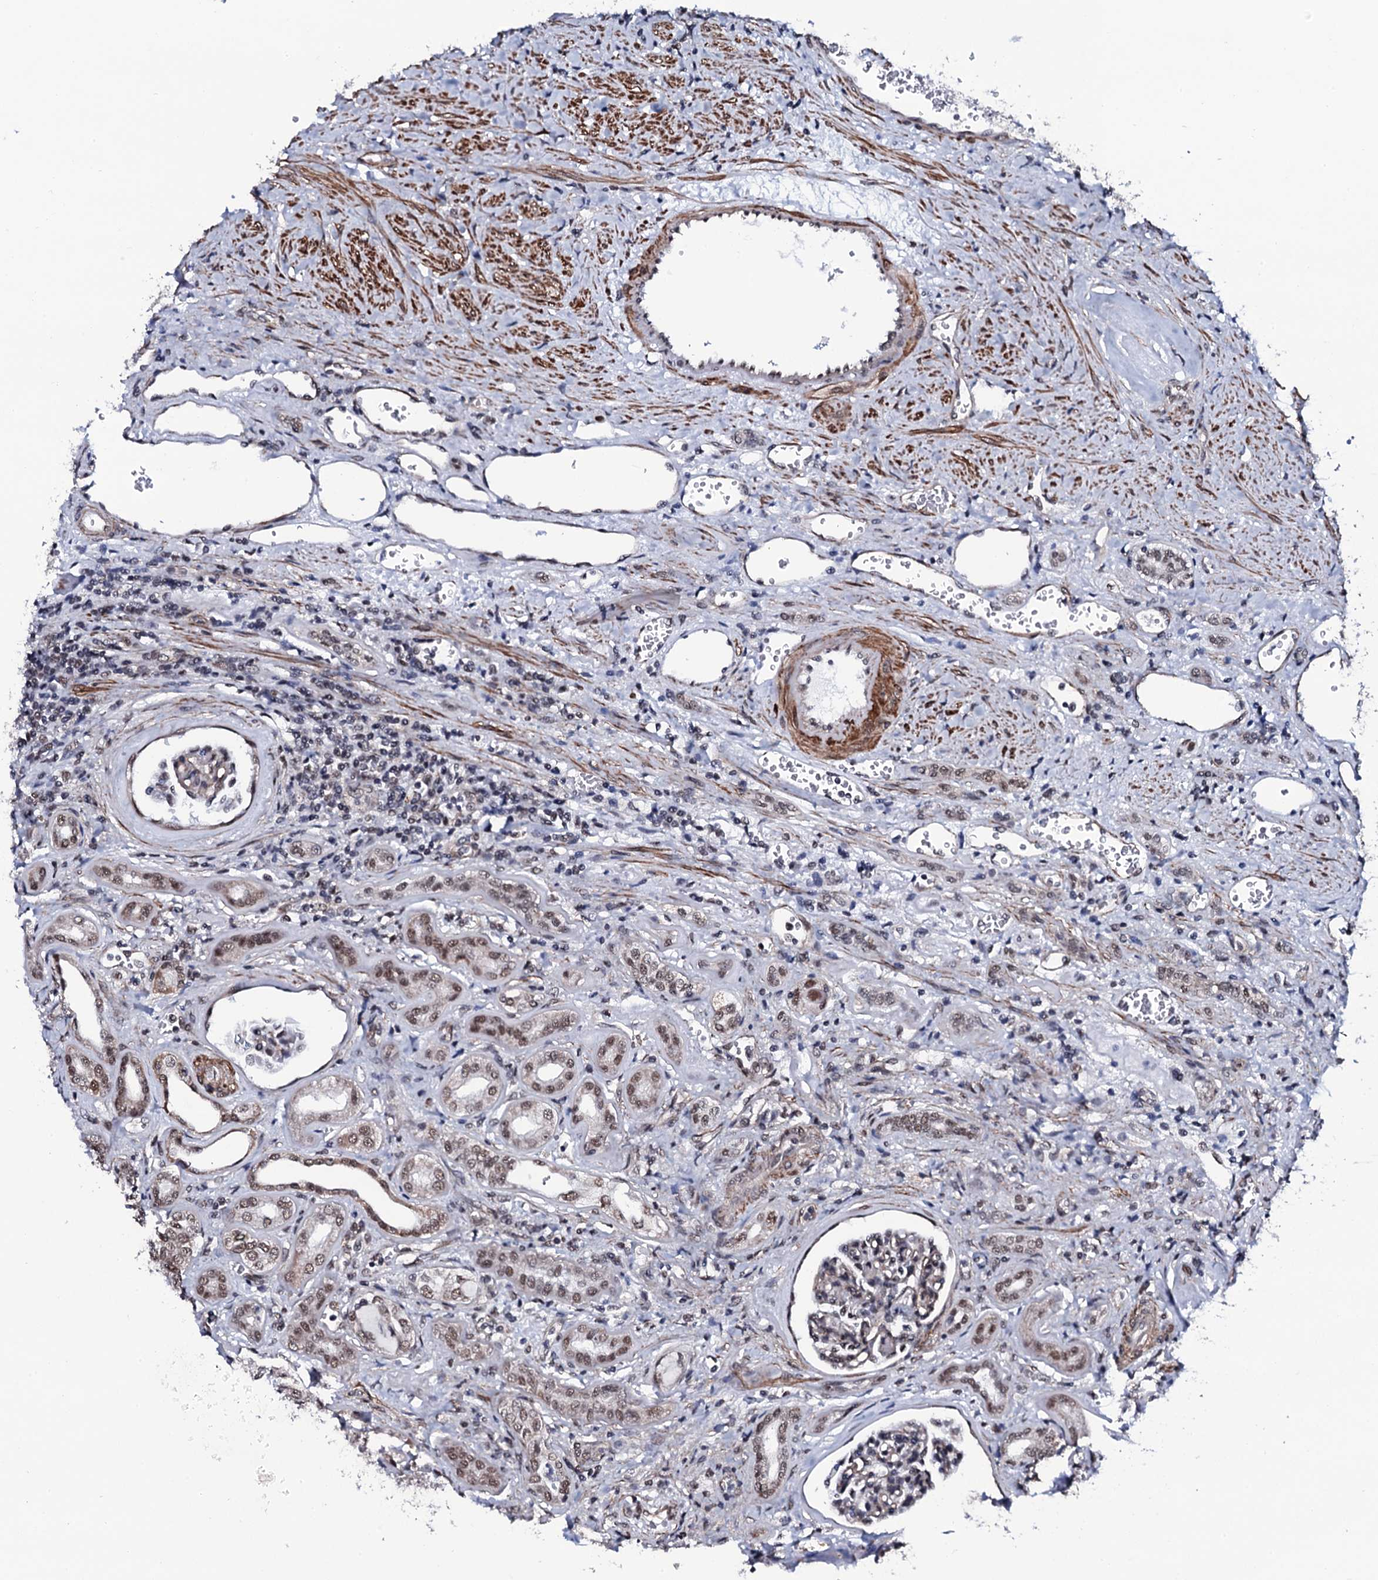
{"staining": {"intensity": "moderate", "quantity": "25%-75%", "location": "nuclear"}, "tissue": "kidney", "cell_type": "Cells in glomeruli", "image_type": "normal", "snomed": [{"axis": "morphology", "description": "Normal tissue, NOS"}, {"axis": "morphology", "description": "Adenocarcinoma, NOS"}, {"axis": "topography", "description": "Kidney"}], "caption": "The micrograph exhibits a brown stain indicating the presence of a protein in the nuclear of cells in glomeruli in kidney. Nuclei are stained in blue.", "gene": "CWC15", "patient": {"sex": "female", "age": 68}}